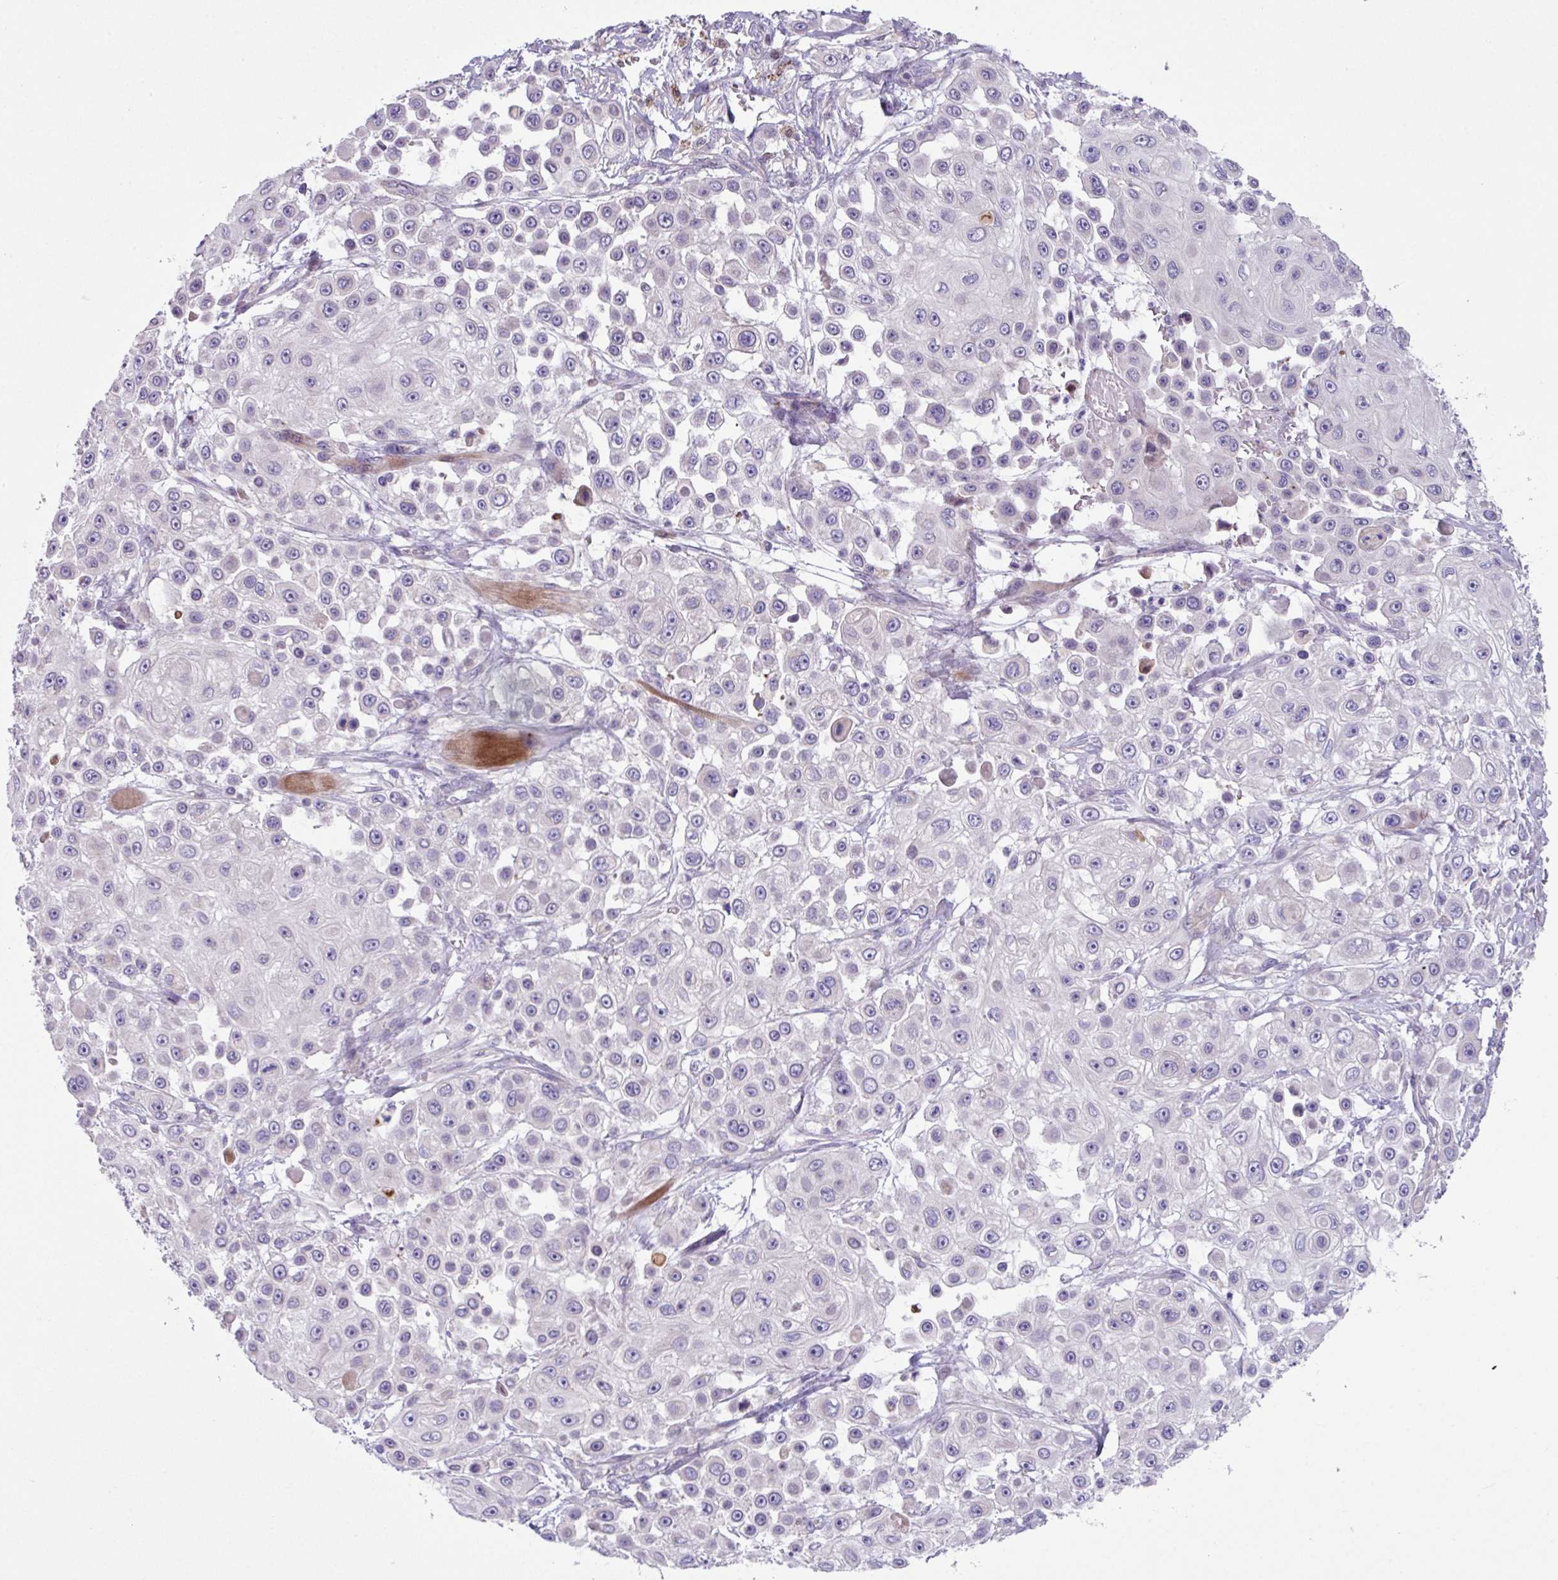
{"staining": {"intensity": "negative", "quantity": "none", "location": "none"}, "tissue": "skin cancer", "cell_type": "Tumor cells", "image_type": "cancer", "snomed": [{"axis": "morphology", "description": "Squamous cell carcinoma, NOS"}, {"axis": "topography", "description": "Skin"}], "caption": "Skin squamous cell carcinoma was stained to show a protein in brown. There is no significant expression in tumor cells. The staining was performed using DAB to visualize the protein expression in brown, while the nuclei were stained in blue with hematoxylin (Magnification: 20x).", "gene": "IQCJ", "patient": {"sex": "male", "age": 67}}